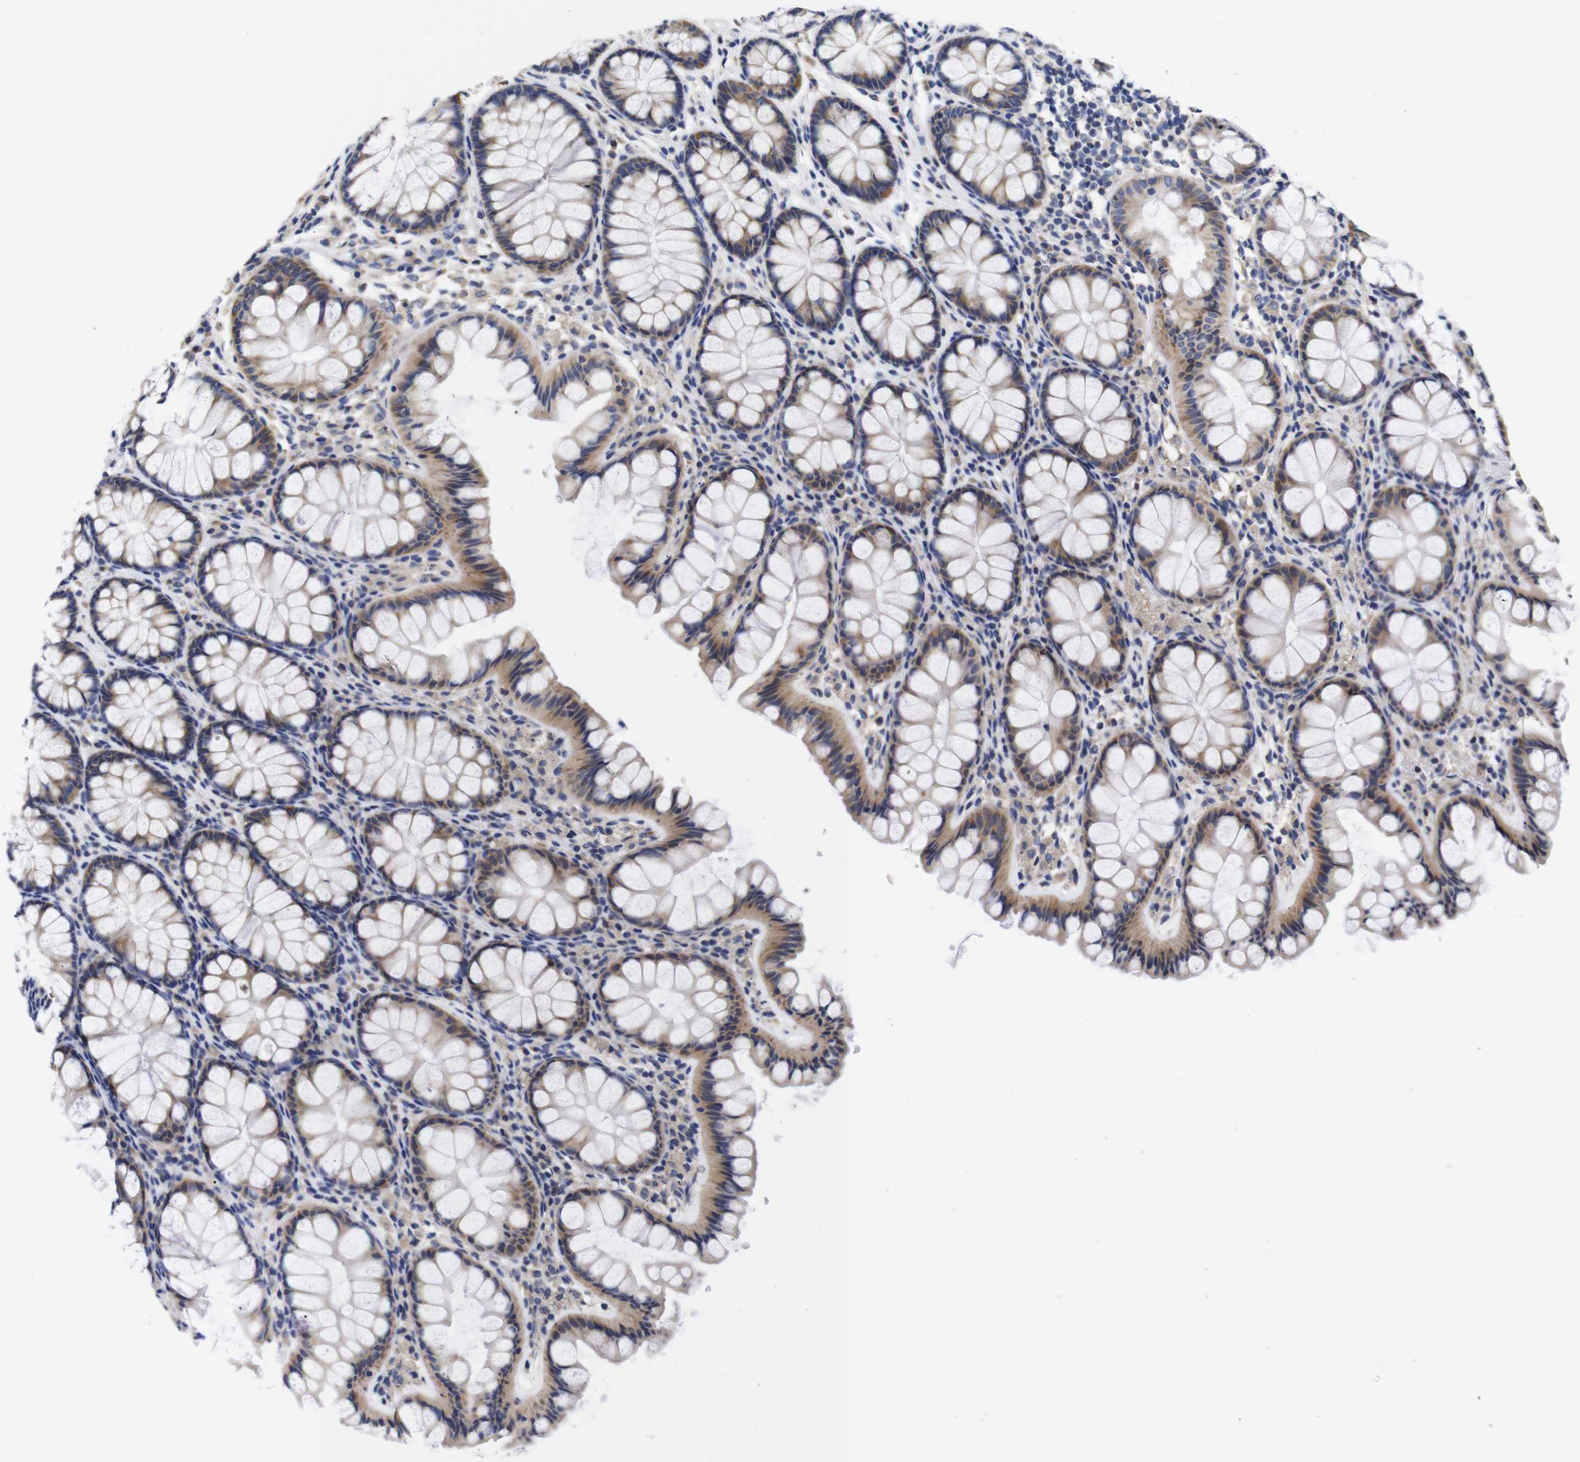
{"staining": {"intensity": "weak", "quantity": "<25%", "location": "cytoplasmic/membranous"}, "tissue": "colon", "cell_type": "Endothelial cells", "image_type": "normal", "snomed": [{"axis": "morphology", "description": "Normal tissue, NOS"}, {"axis": "topography", "description": "Colon"}], "caption": "Protein analysis of benign colon shows no significant expression in endothelial cells.", "gene": "OPN3", "patient": {"sex": "female", "age": 55}}